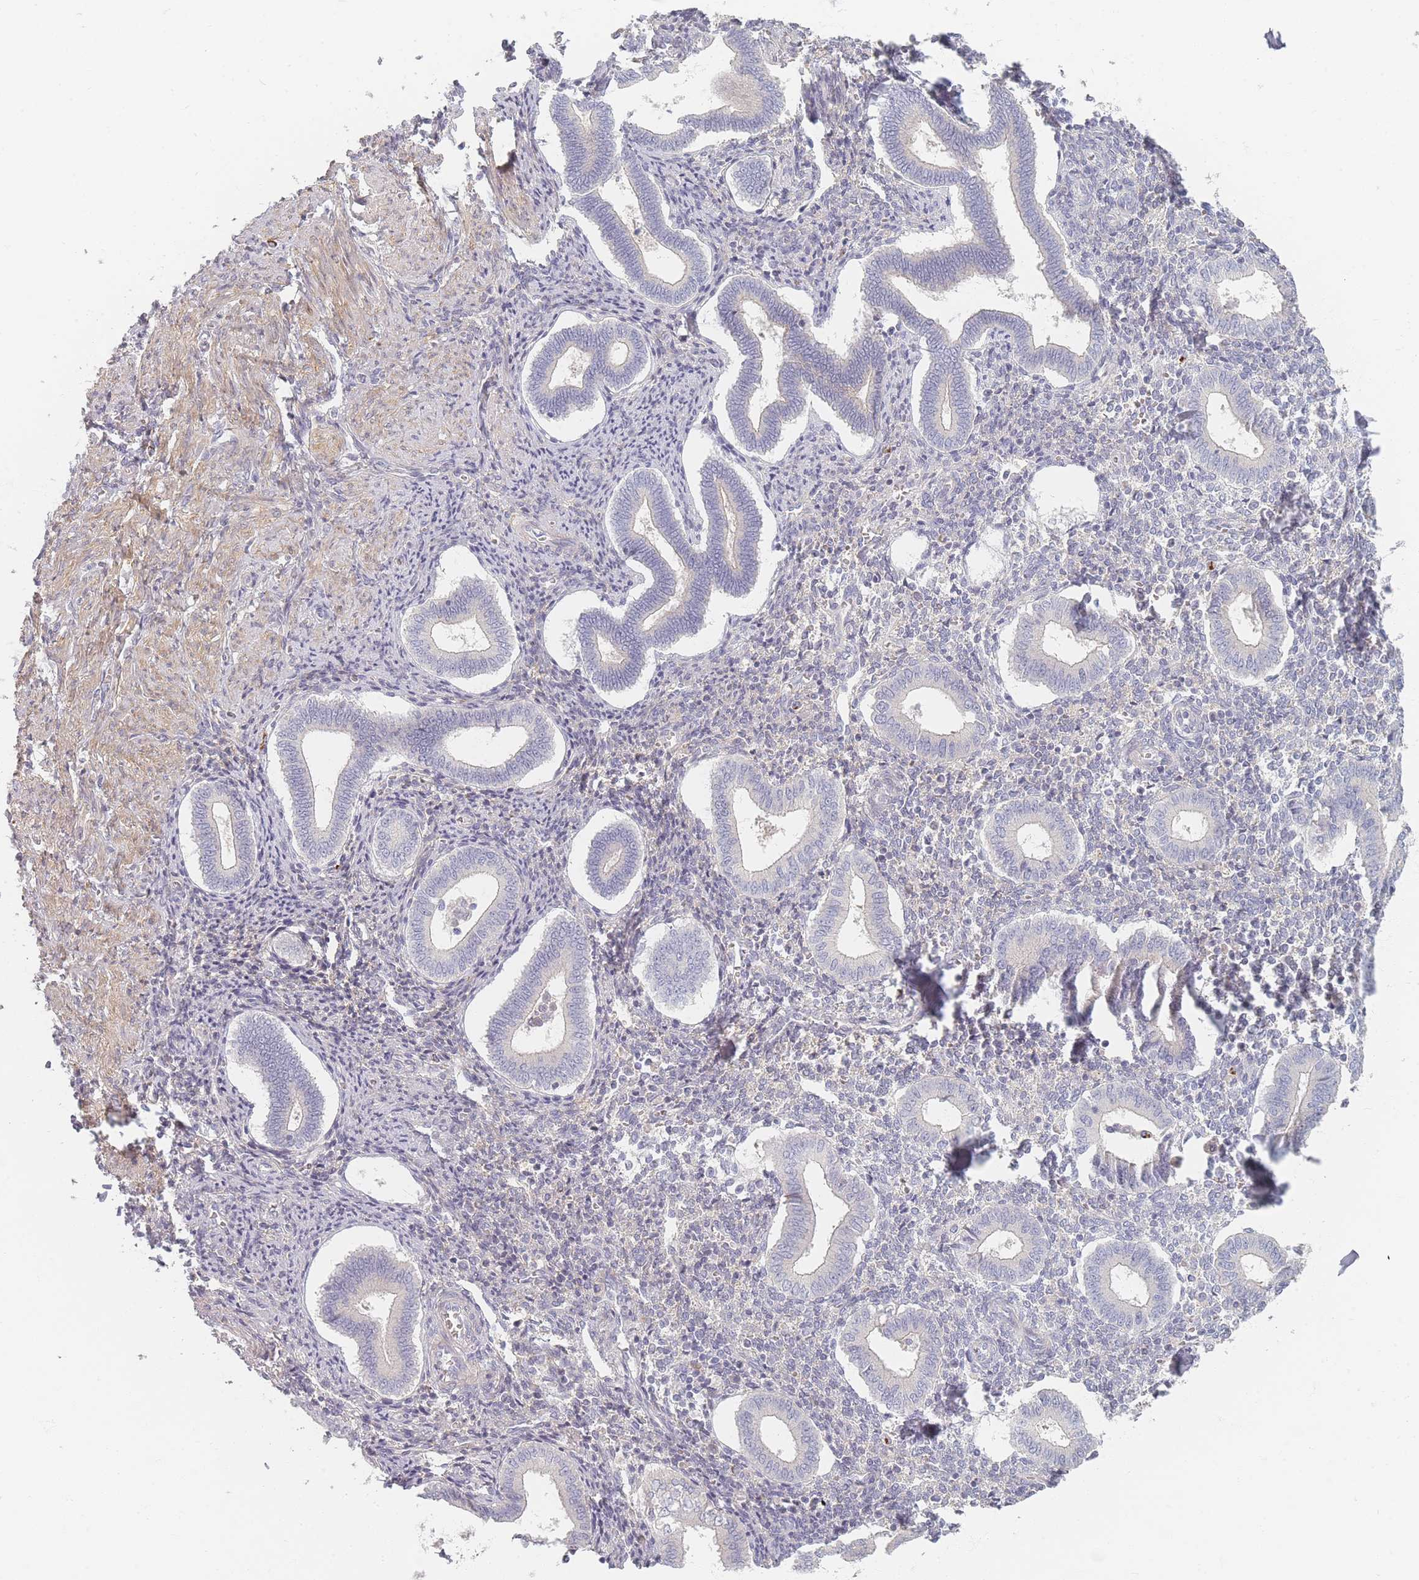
{"staining": {"intensity": "negative", "quantity": "none", "location": "none"}, "tissue": "endometrium", "cell_type": "Cells in endometrial stroma", "image_type": "normal", "snomed": [{"axis": "morphology", "description": "Normal tissue, NOS"}, {"axis": "topography", "description": "Endometrium"}], "caption": "High power microscopy image of an IHC image of benign endometrium, revealing no significant staining in cells in endometrial stroma.", "gene": "TMOD1", "patient": {"sex": "female", "age": 44}}